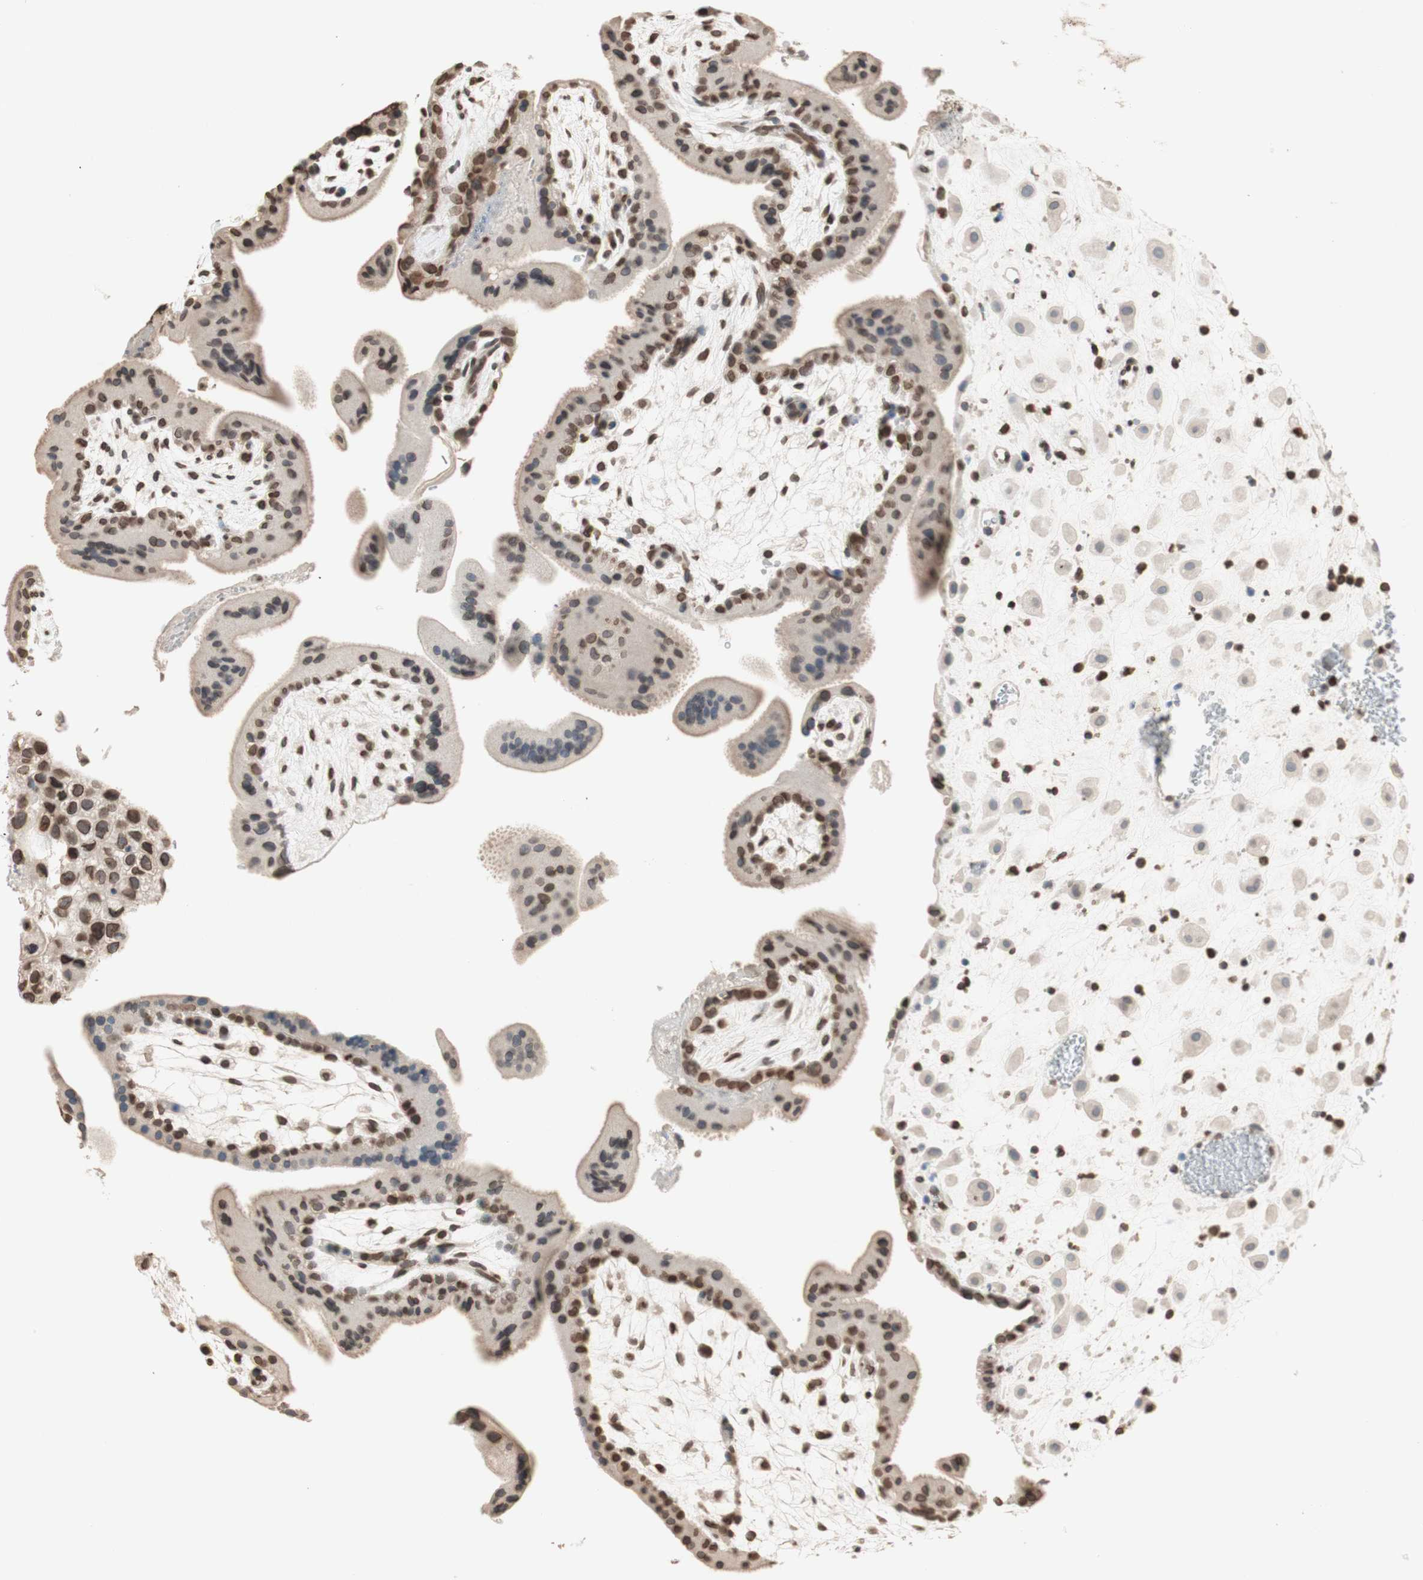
{"staining": {"intensity": "weak", "quantity": ">75%", "location": "cytoplasmic/membranous"}, "tissue": "placenta", "cell_type": "Decidual cells", "image_type": "normal", "snomed": [{"axis": "morphology", "description": "Normal tissue, NOS"}, {"axis": "topography", "description": "Placenta"}], "caption": "Immunohistochemical staining of benign placenta exhibits >75% levels of weak cytoplasmic/membranous protein staining in about >75% of decidual cells.", "gene": "TMPO", "patient": {"sex": "female", "age": 35}}